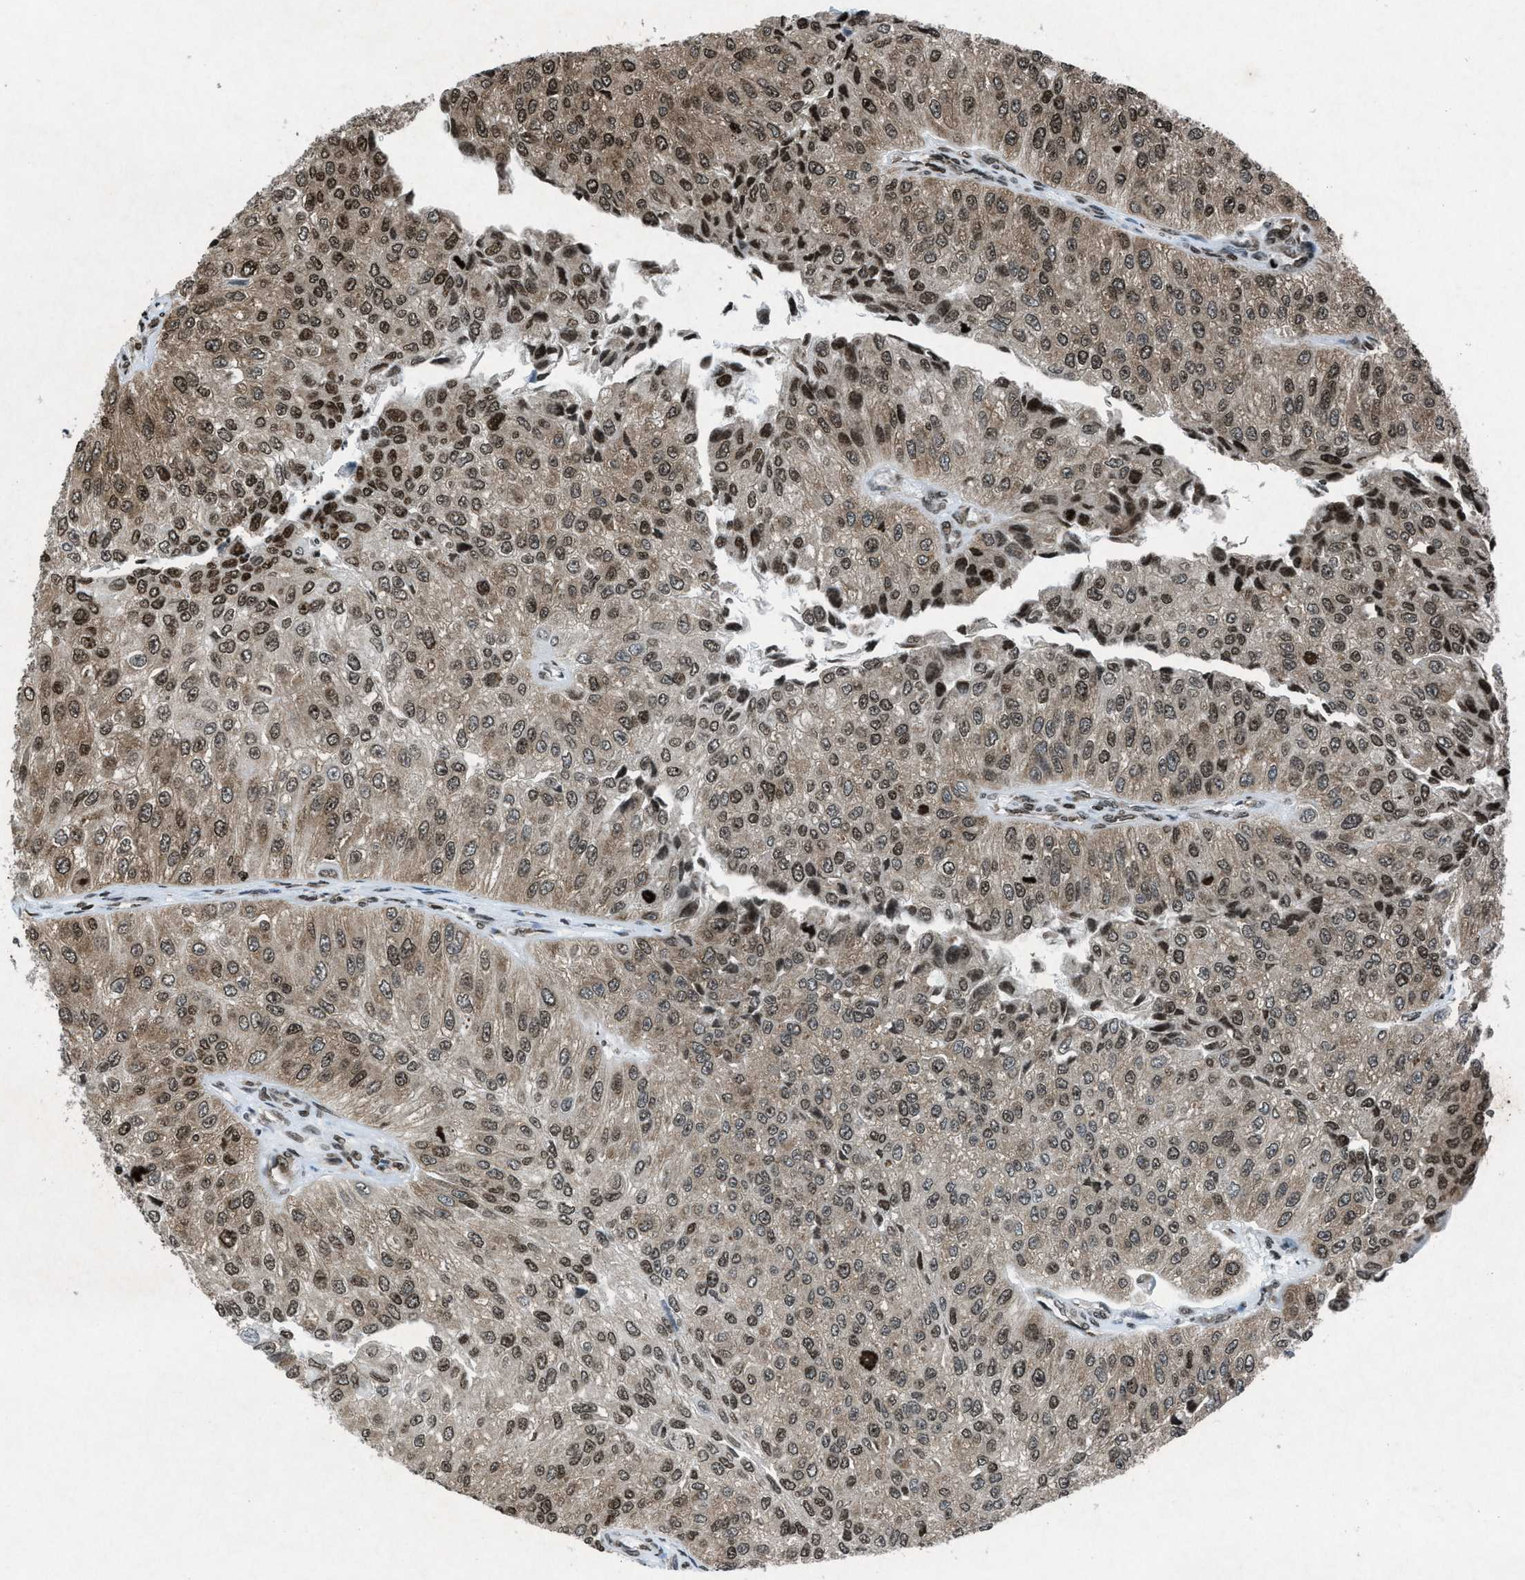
{"staining": {"intensity": "moderate", "quantity": ">75%", "location": "cytoplasmic/membranous,nuclear"}, "tissue": "urothelial cancer", "cell_type": "Tumor cells", "image_type": "cancer", "snomed": [{"axis": "morphology", "description": "Urothelial carcinoma, High grade"}, {"axis": "topography", "description": "Kidney"}, {"axis": "topography", "description": "Urinary bladder"}], "caption": "IHC histopathology image of urothelial cancer stained for a protein (brown), which reveals medium levels of moderate cytoplasmic/membranous and nuclear positivity in approximately >75% of tumor cells.", "gene": "NXF1", "patient": {"sex": "male", "age": 77}}